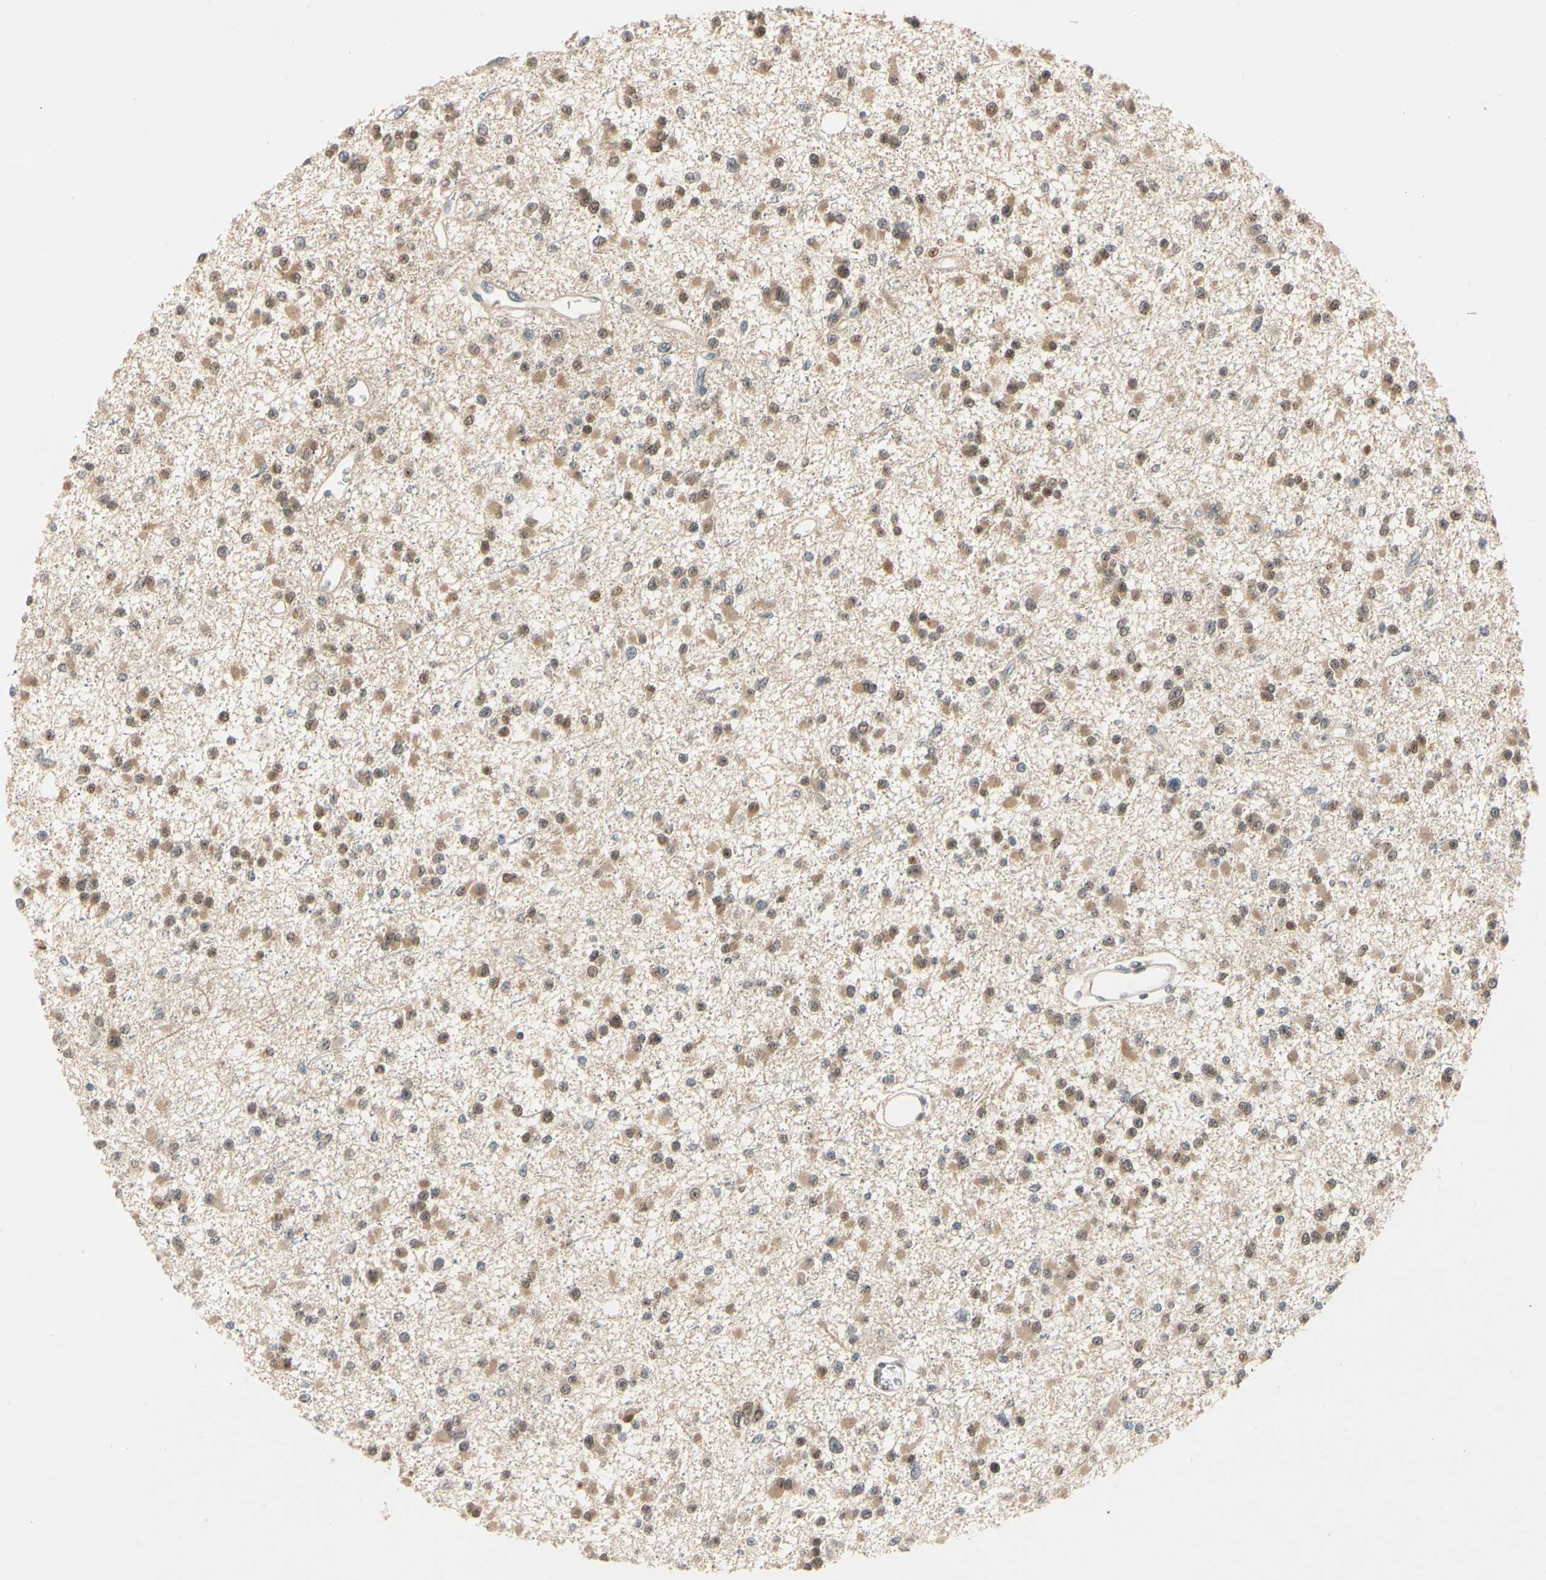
{"staining": {"intensity": "moderate", "quantity": ">75%", "location": "cytoplasmic/membranous,nuclear"}, "tissue": "glioma", "cell_type": "Tumor cells", "image_type": "cancer", "snomed": [{"axis": "morphology", "description": "Glioma, malignant, Low grade"}, {"axis": "topography", "description": "Brain"}], "caption": "Immunohistochemical staining of glioma demonstrates medium levels of moderate cytoplasmic/membranous and nuclear positivity in about >75% of tumor cells. The staining is performed using DAB brown chromogen to label protein expression. The nuclei are counter-stained blue using hematoxylin.", "gene": "RIOX2", "patient": {"sex": "female", "age": 22}}